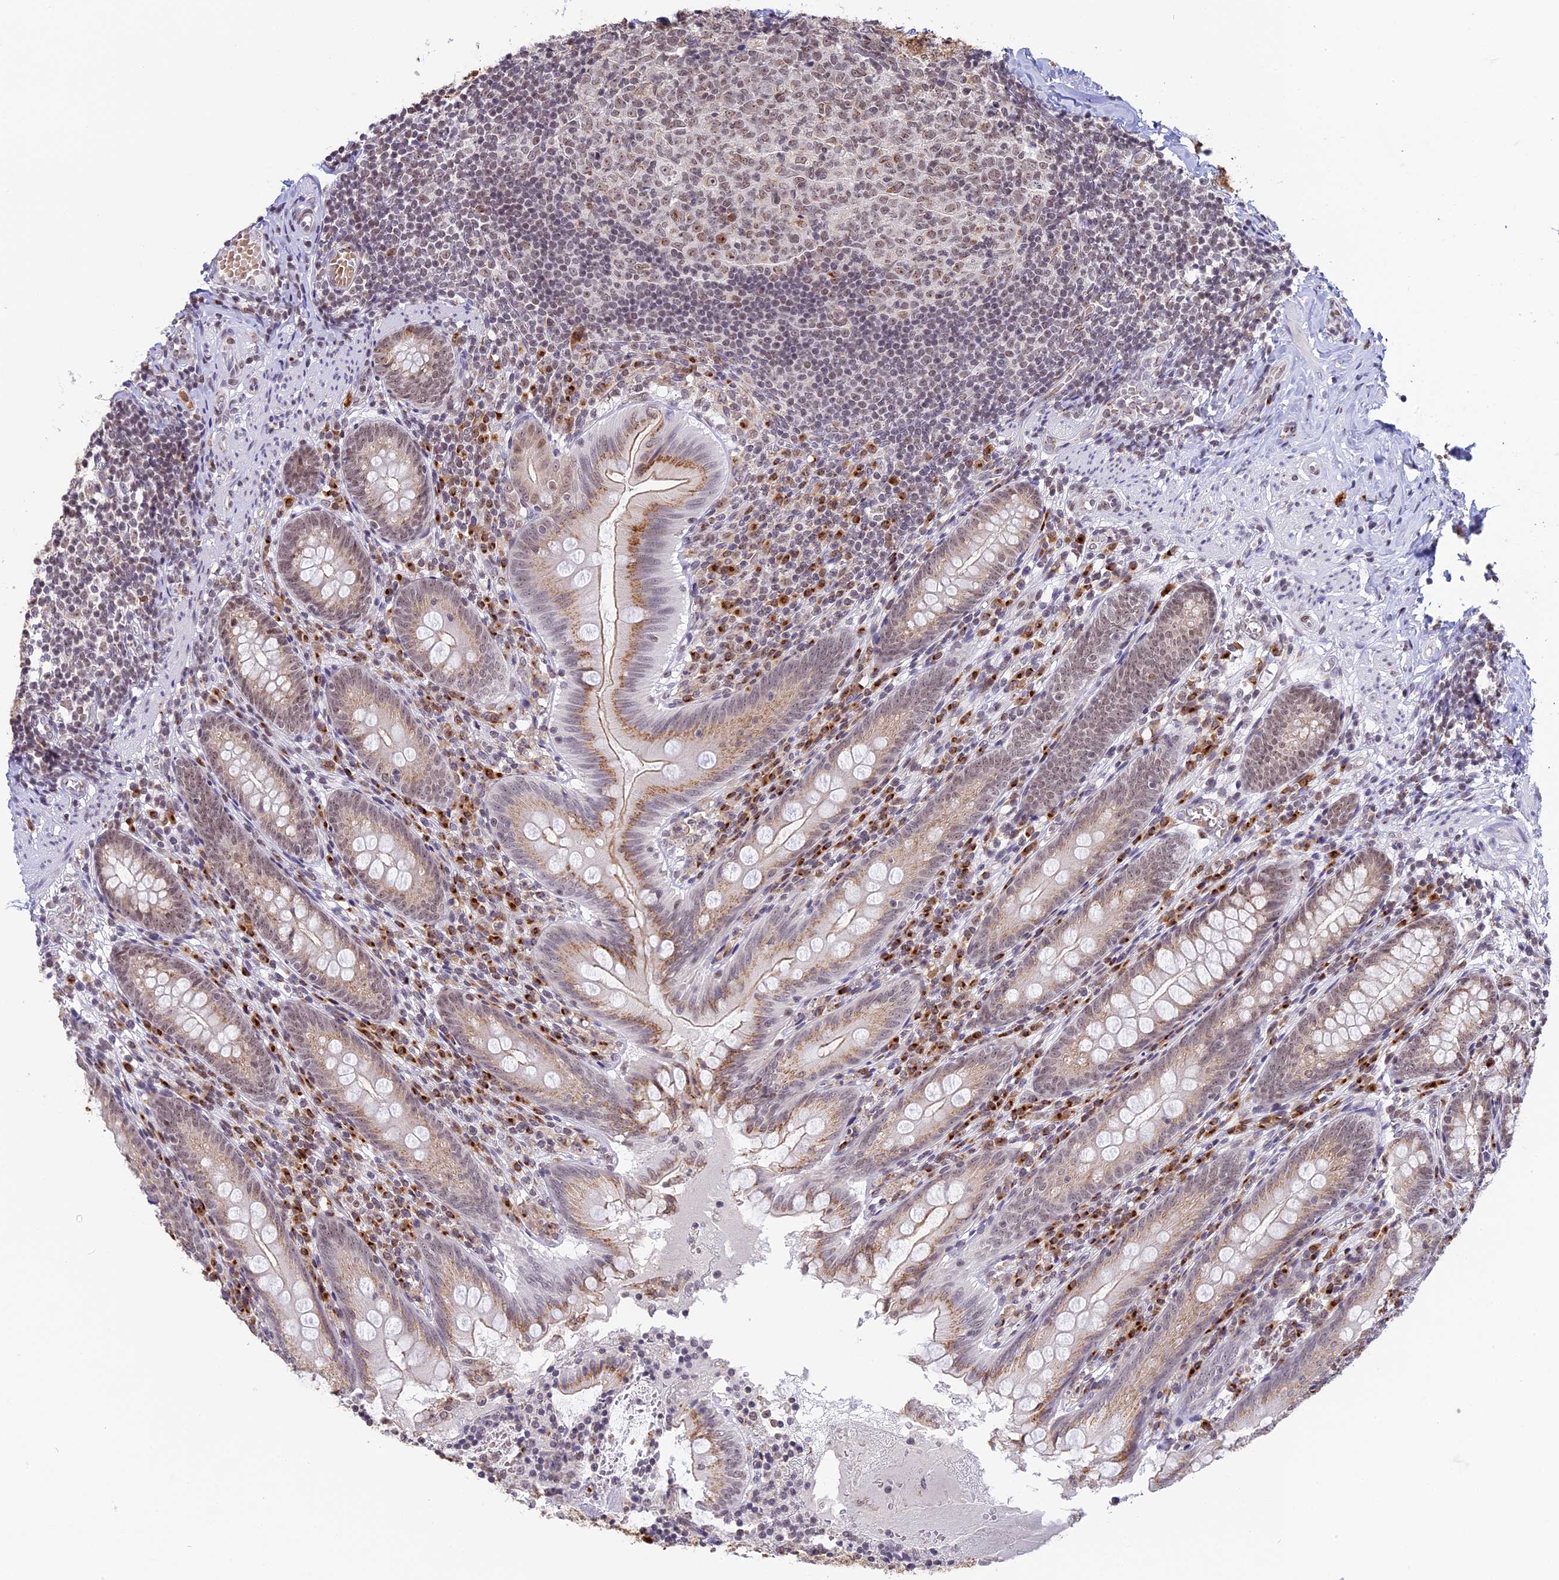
{"staining": {"intensity": "moderate", "quantity": "25%-75%", "location": "cytoplasmic/membranous,nuclear"}, "tissue": "appendix", "cell_type": "Glandular cells", "image_type": "normal", "snomed": [{"axis": "morphology", "description": "Normal tissue, NOS"}, {"axis": "topography", "description": "Appendix"}], "caption": "The histopathology image demonstrates staining of benign appendix, revealing moderate cytoplasmic/membranous,nuclear protein positivity (brown color) within glandular cells. (DAB (3,3'-diaminobenzidine) IHC, brown staining for protein, blue staining for nuclei).", "gene": "HEATR5B", "patient": {"sex": "male", "age": 55}}